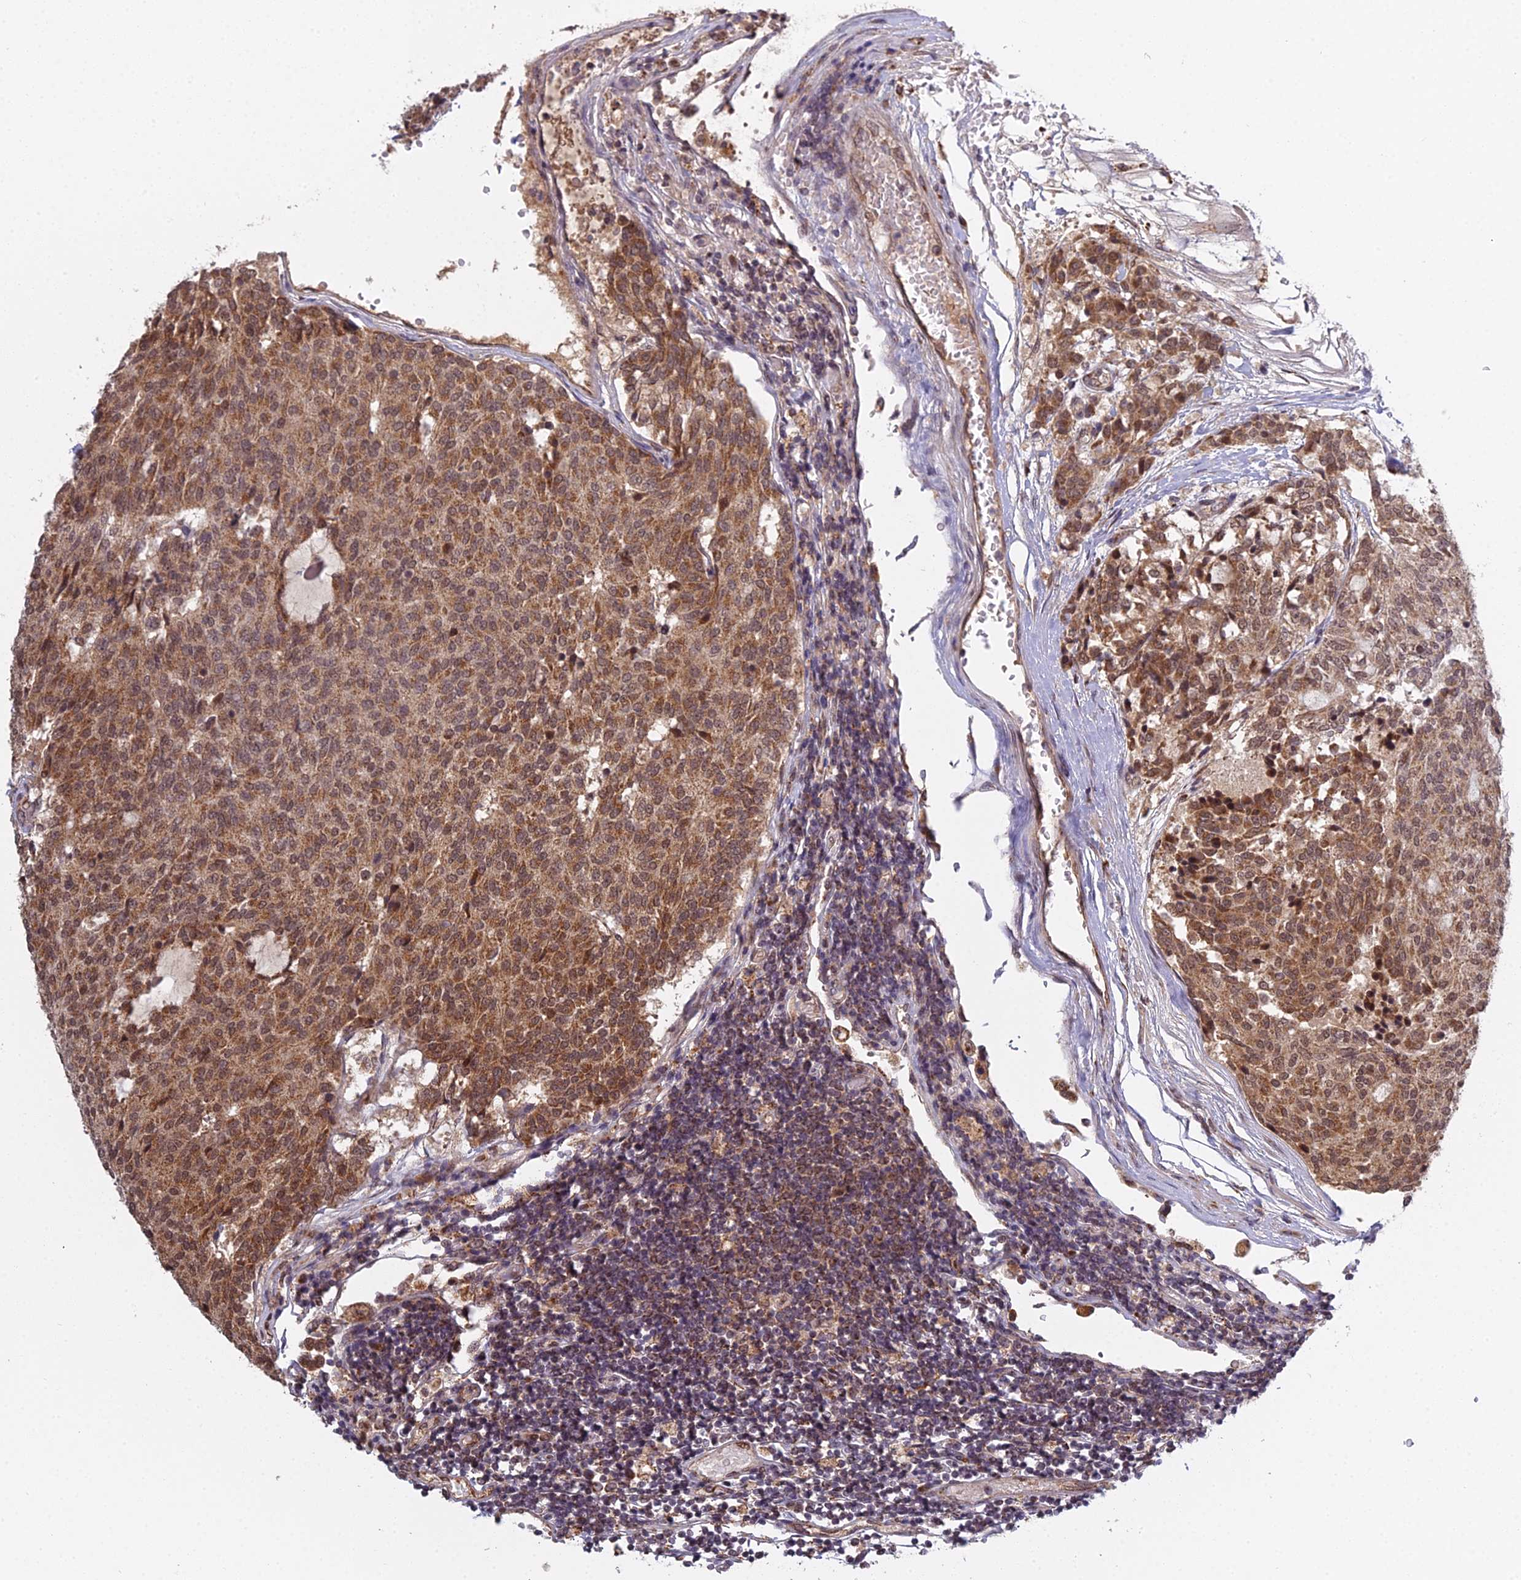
{"staining": {"intensity": "moderate", "quantity": ">75%", "location": "cytoplasmic/membranous"}, "tissue": "carcinoid", "cell_type": "Tumor cells", "image_type": "cancer", "snomed": [{"axis": "morphology", "description": "Carcinoid, malignant, NOS"}, {"axis": "topography", "description": "Pancreas"}], "caption": "A brown stain labels moderate cytoplasmic/membranous staining of a protein in human malignant carcinoid tumor cells. The protein of interest is shown in brown color, while the nuclei are stained blue.", "gene": "MEOX1", "patient": {"sex": "female", "age": 54}}